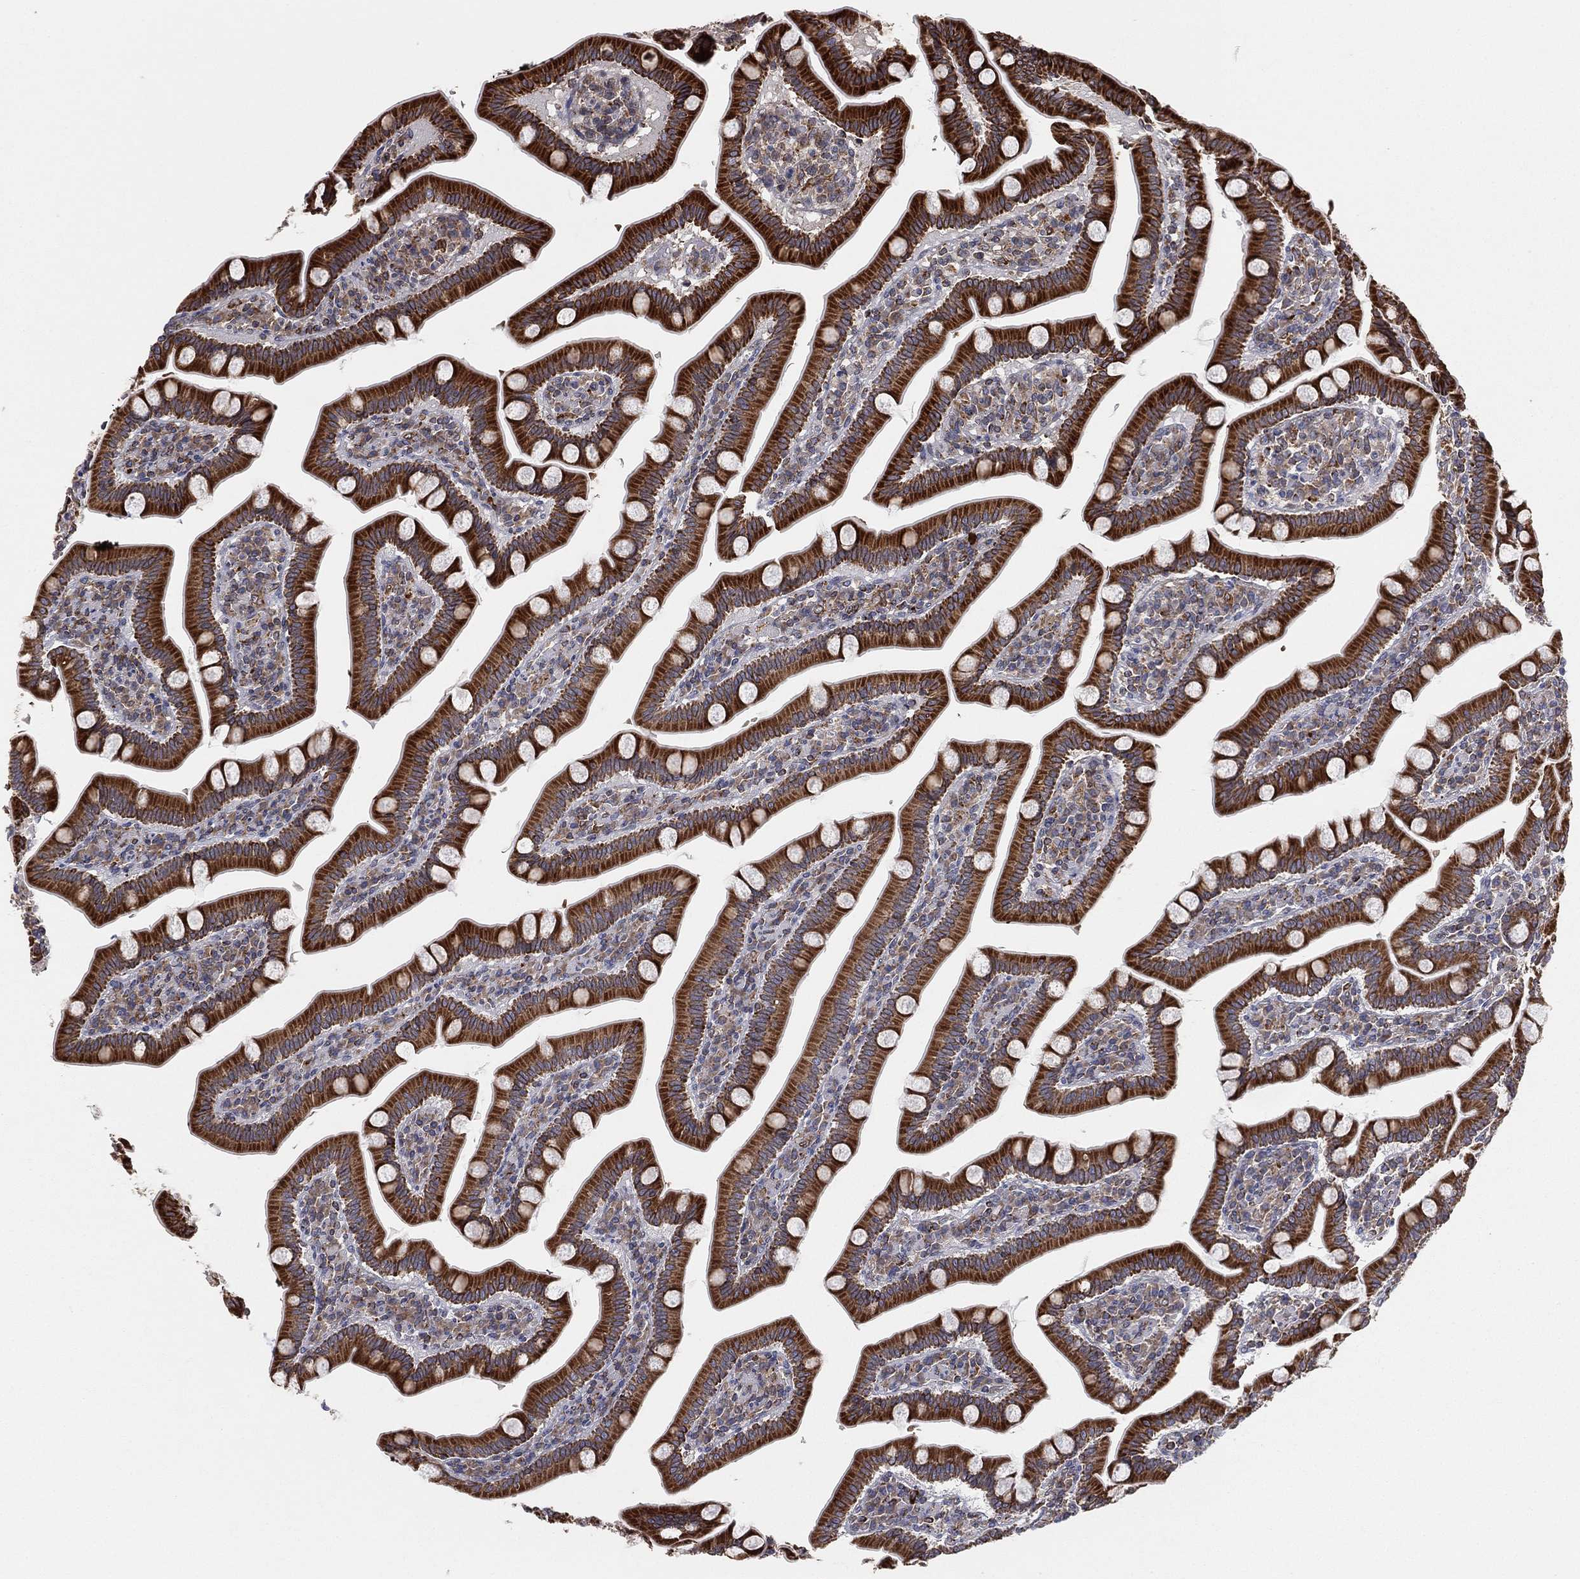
{"staining": {"intensity": "strong", "quantity": ">75%", "location": "cytoplasmic/membranous"}, "tissue": "small intestine", "cell_type": "Glandular cells", "image_type": "normal", "snomed": [{"axis": "morphology", "description": "Normal tissue, NOS"}, {"axis": "topography", "description": "Small intestine"}], "caption": "An image of small intestine stained for a protein shows strong cytoplasmic/membranous brown staining in glandular cells. The staining is performed using DAB (3,3'-diaminobenzidine) brown chromogen to label protein expression. The nuclei are counter-stained blue using hematoxylin.", "gene": "CYB5B", "patient": {"sex": "male", "age": 66}}